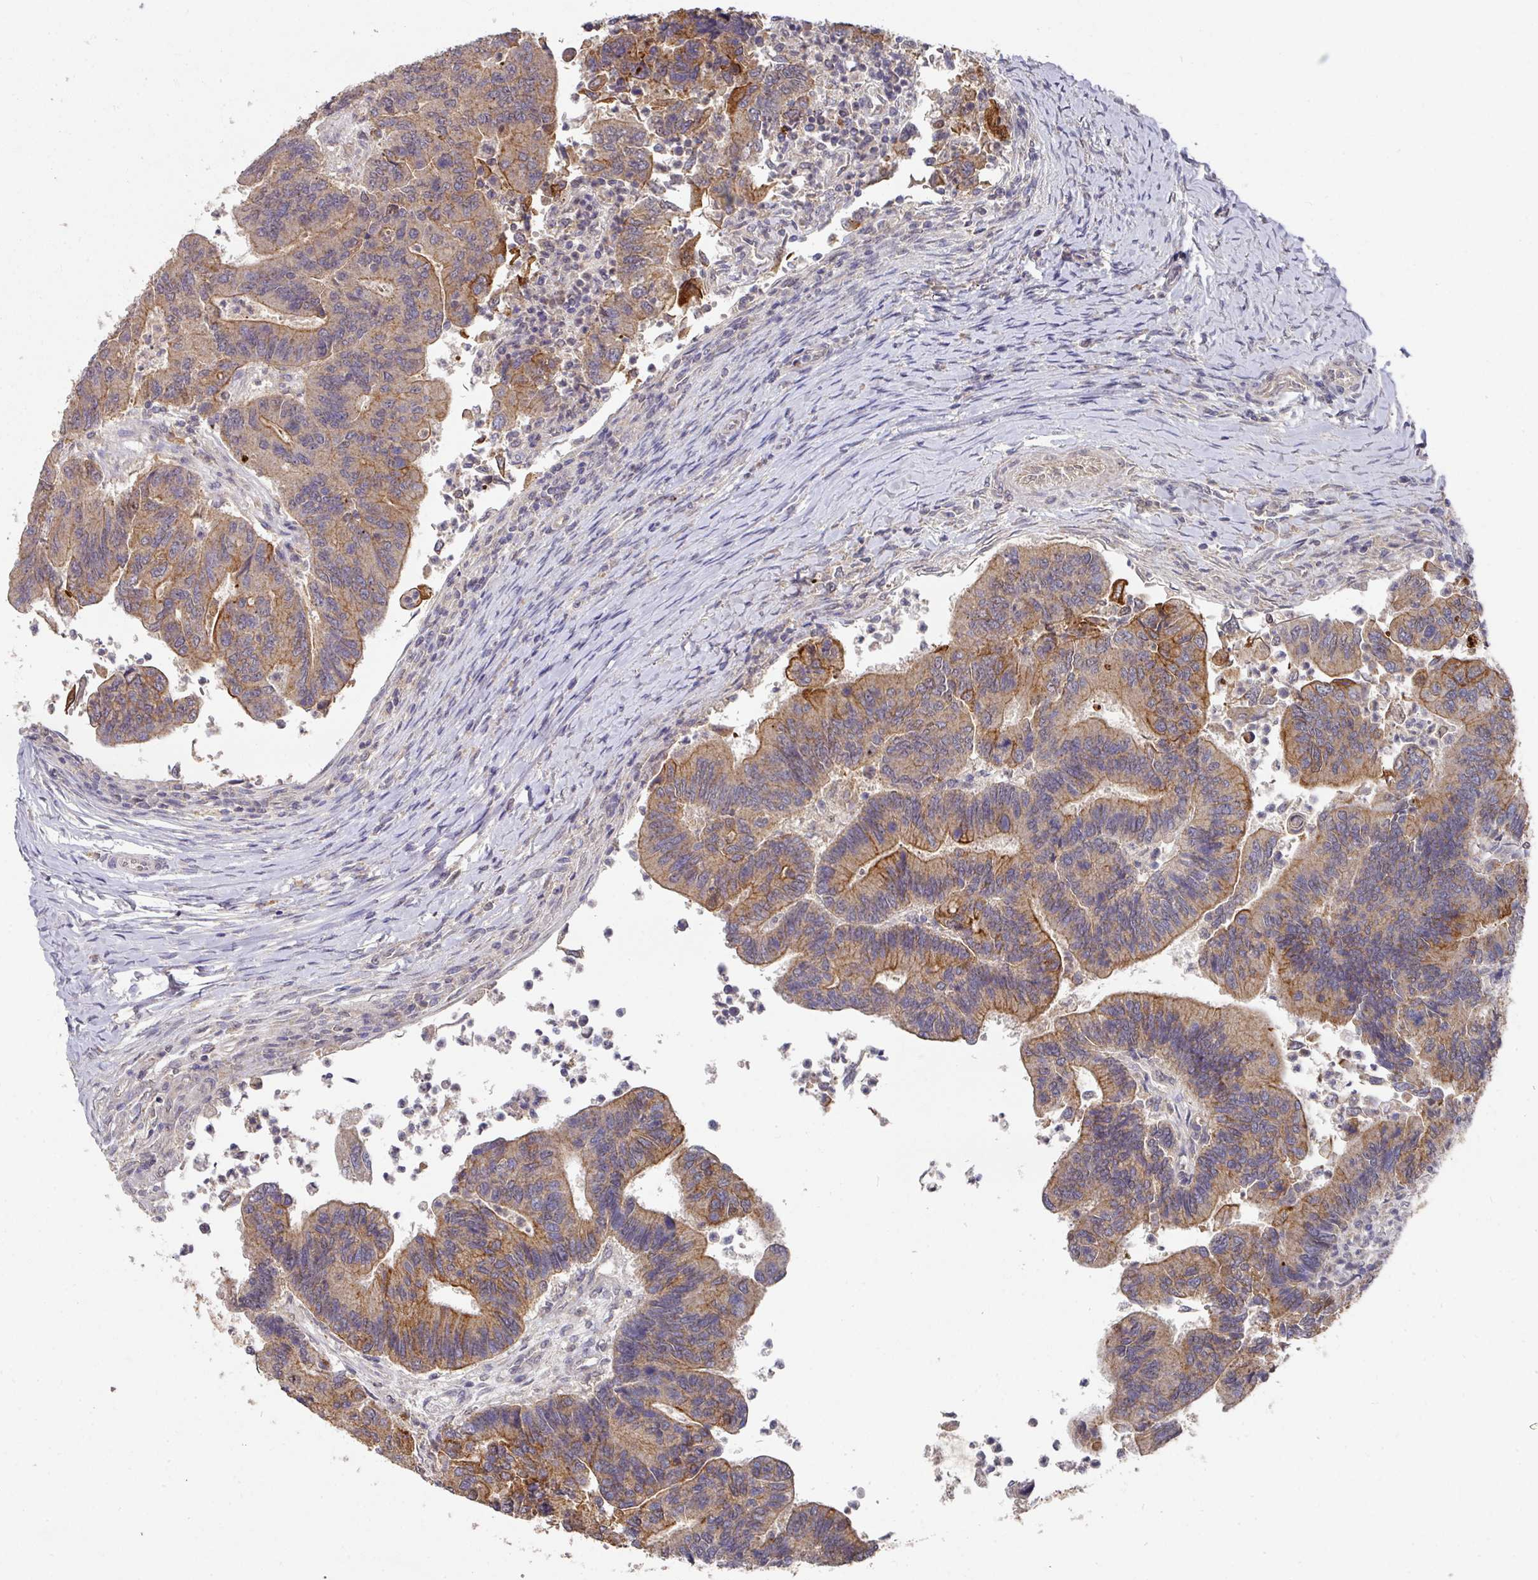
{"staining": {"intensity": "moderate", "quantity": "25%-75%", "location": "cytoplasmic/membranous"}, "tissue": "colorectal cancer", "cell_type": "Tumor cells", "image_type": "cancer", "snomed": [{"axis": "morphology", "description": "Adenocarcinoma, NOS"}, {"axis": "topography", "description": "Colon"}], "caption": "Colorectal cancer stained for a protein (brown) displays moderate cytoplasmic/membranous positive expression in approximately 25%-75% of tumor cells.", "gene": "EXTL3", "patient": {"sex": "female", "age": 67}}